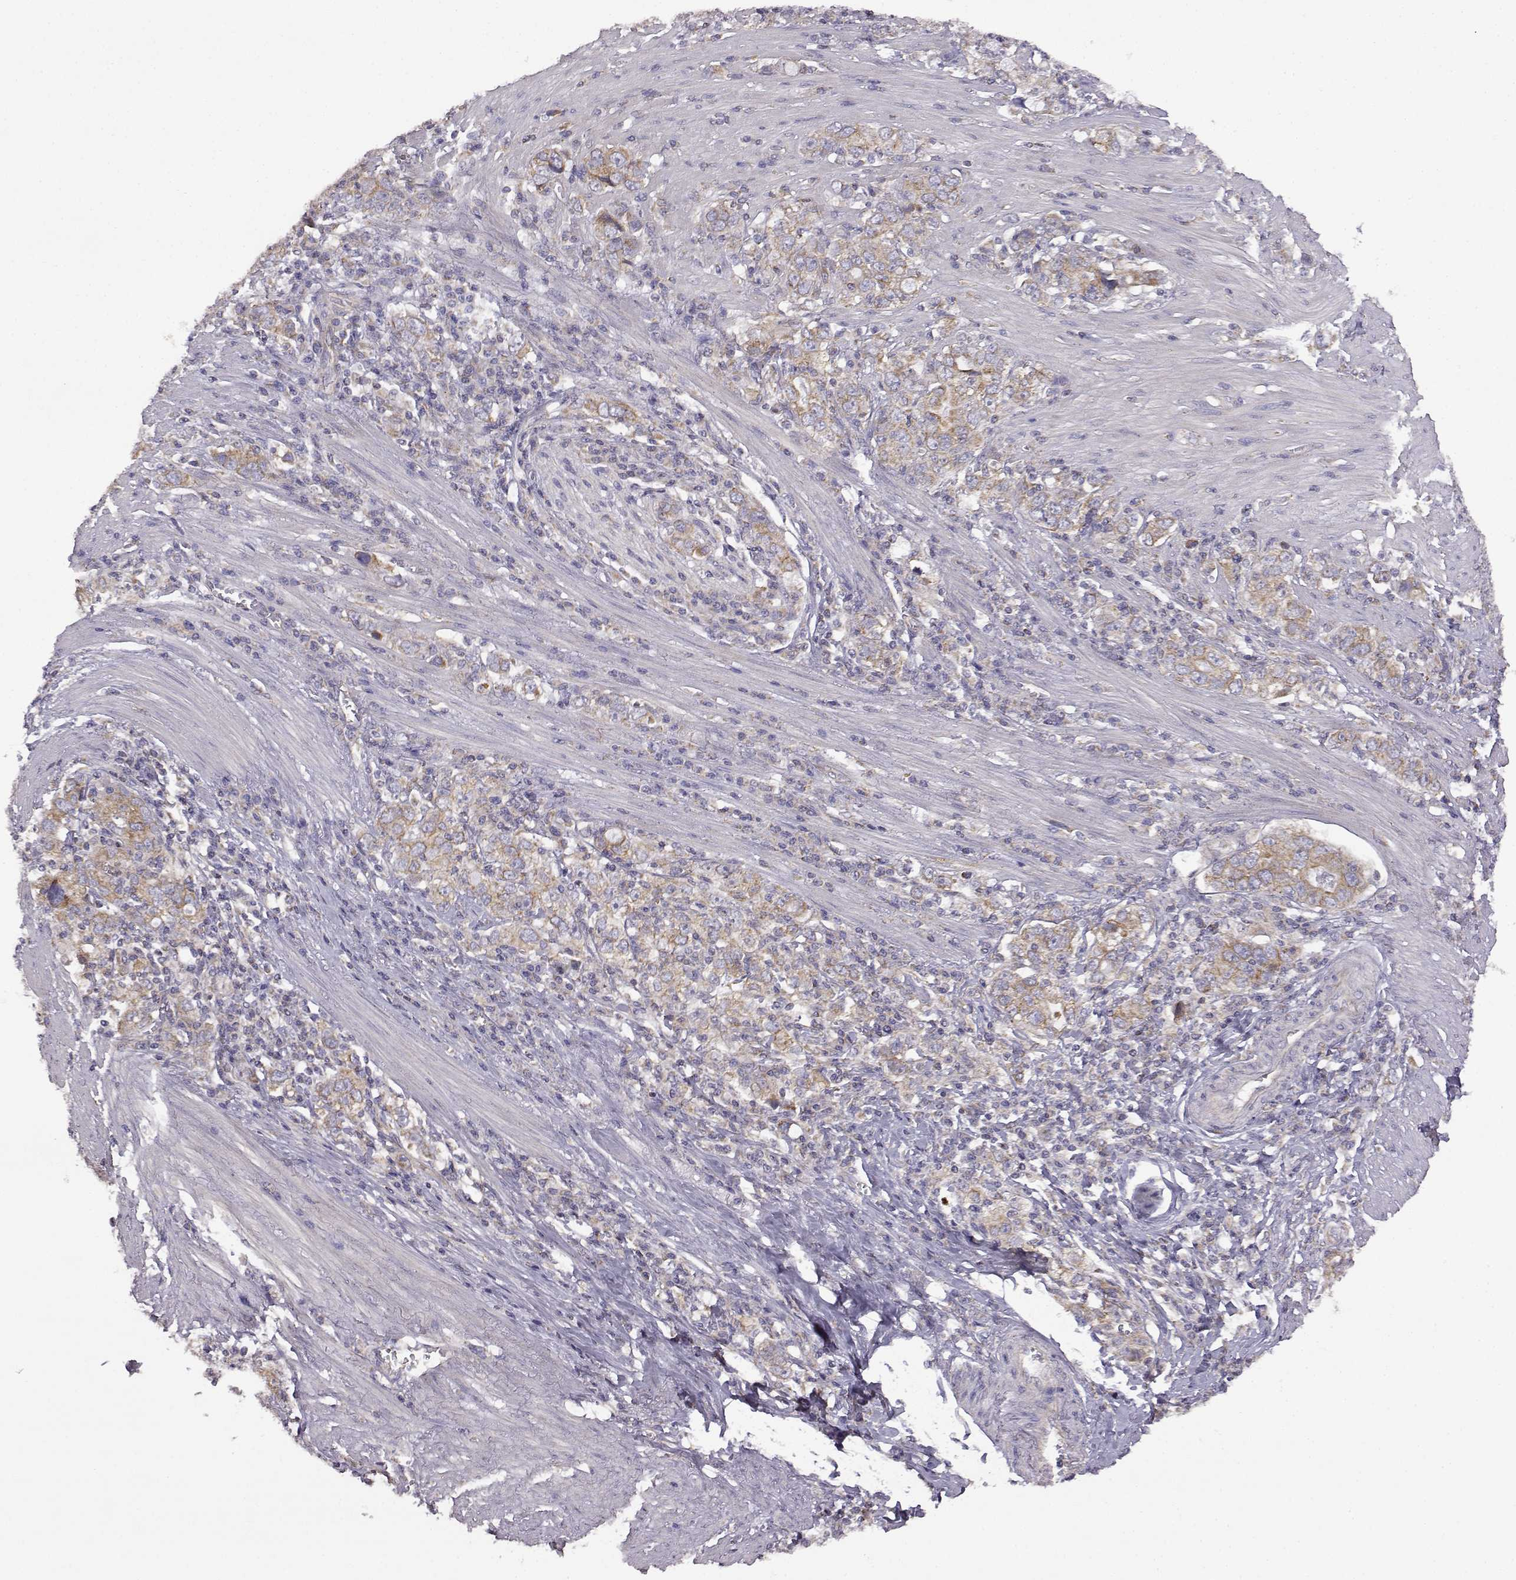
{"staining": {"intensity": "weak", "quantity": "25%-75%", "location": "cytoplasmic/membranous"}, "tissue": "stomach cancer", "cell_type": "Tumor cells", "image_type": "cancer", "snomed": [{"axis": "morphology", "description": "Adenocarcinoma, NOS"}, {"axis": "topography", "description": "Stomach, lower"}], "caption": "This histopathology image reveals adenocarcinoma (stomach) stained with immunohistochemistry to label a protein in brown. The cytoplasmic/membranous of tumor cells show weak positivity for the protein. Nuclei are counter-stained blue.", "gene": "DDC", "patient": {"sex": "female", "age": 72}}